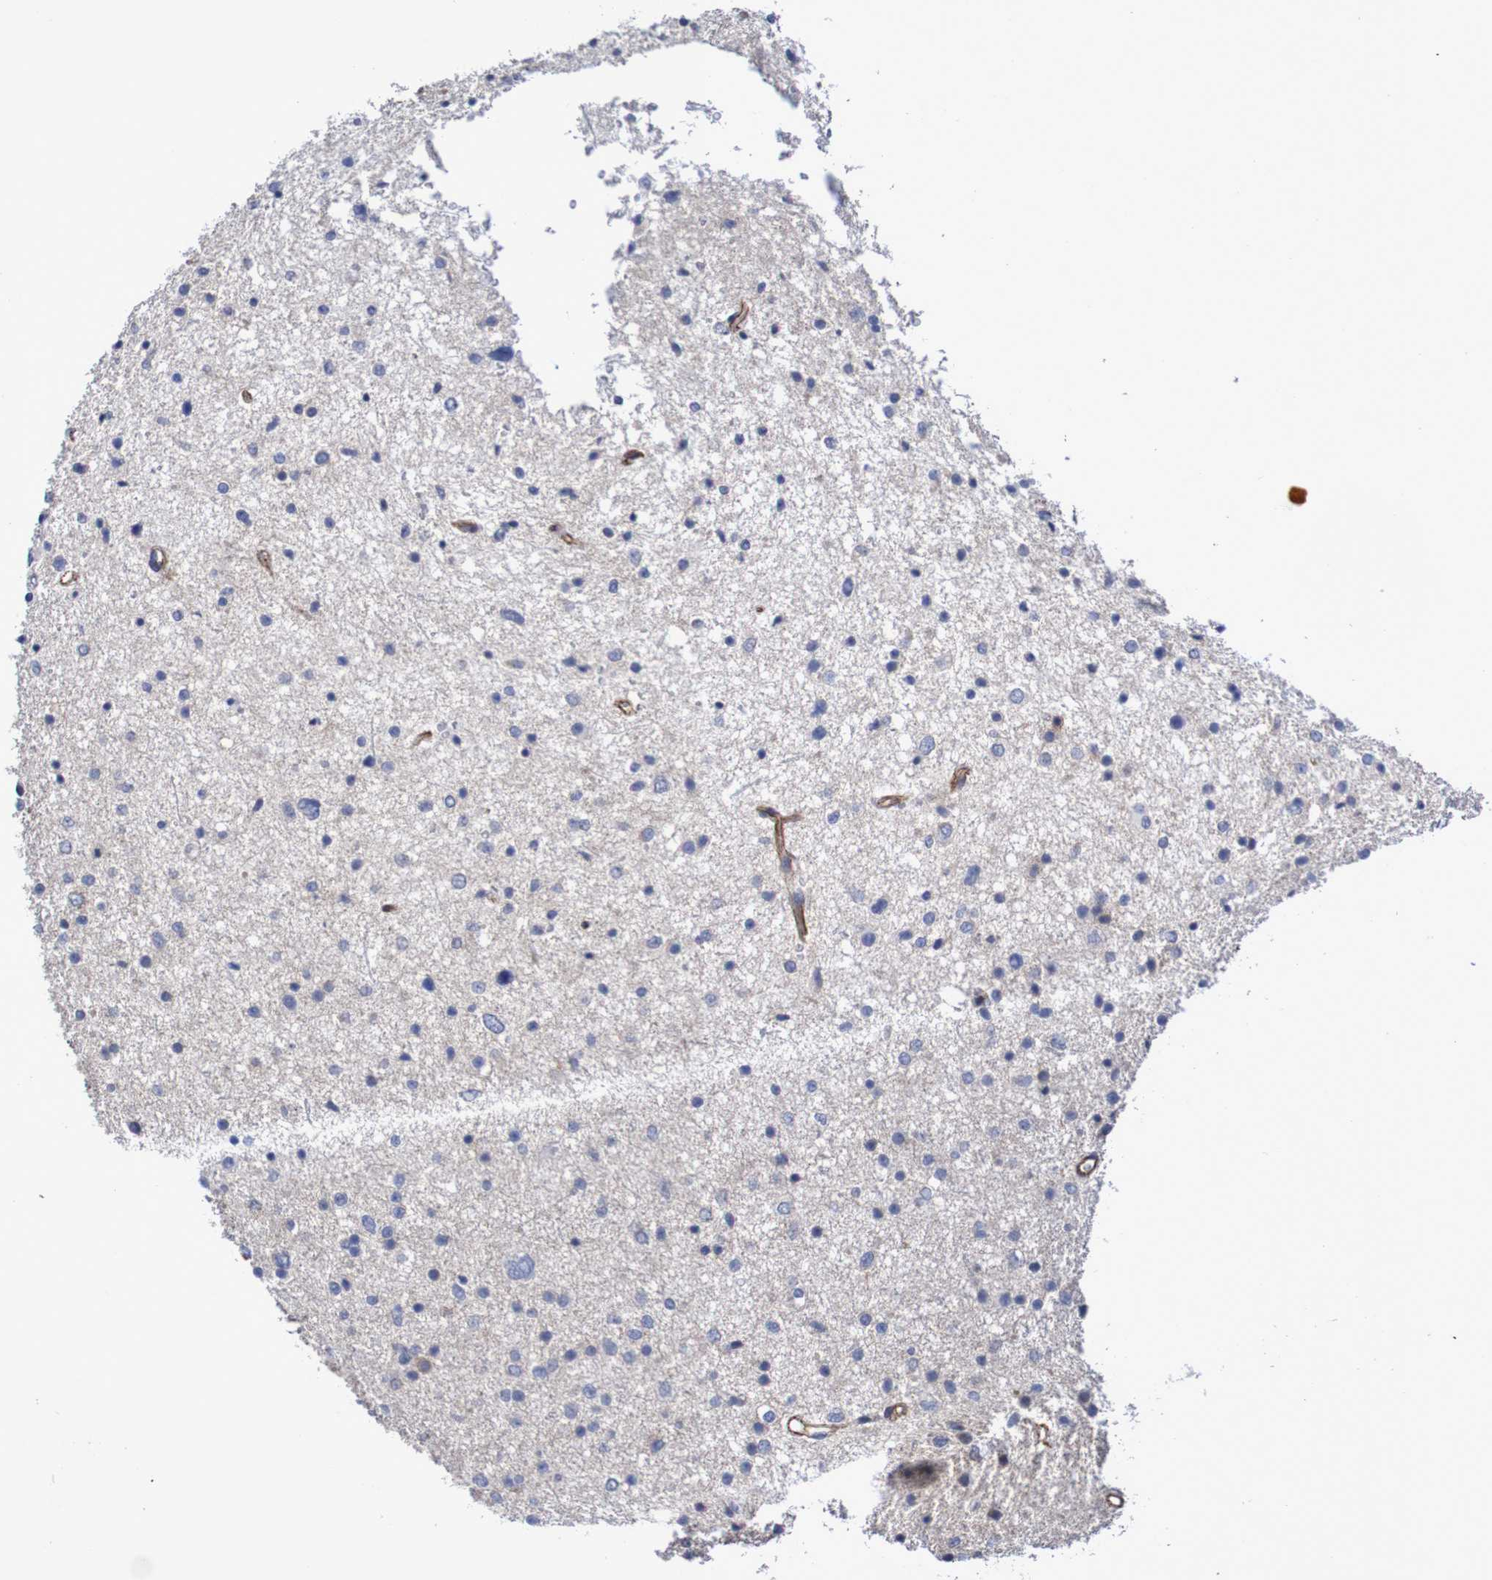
{"staining": {"intensity": "negative", "quantity": "none", "location": "none"}, "tissue": "glioma", "cell_type": "Tumor cells", "image_type": "cancer", "snomed": [{"axis": "morphology", "description": "Glioma, malignant, Low grade"}, {"axis": "topography", "description": "Brain"}], "caption": "The immunohistochemistry (IHC) micrograph has no significant staining in tumor cells of low-grade glioma (malignant) tissue.", "gene": "NECTIN2", "patient": {"sex": "female", "age": 37}}